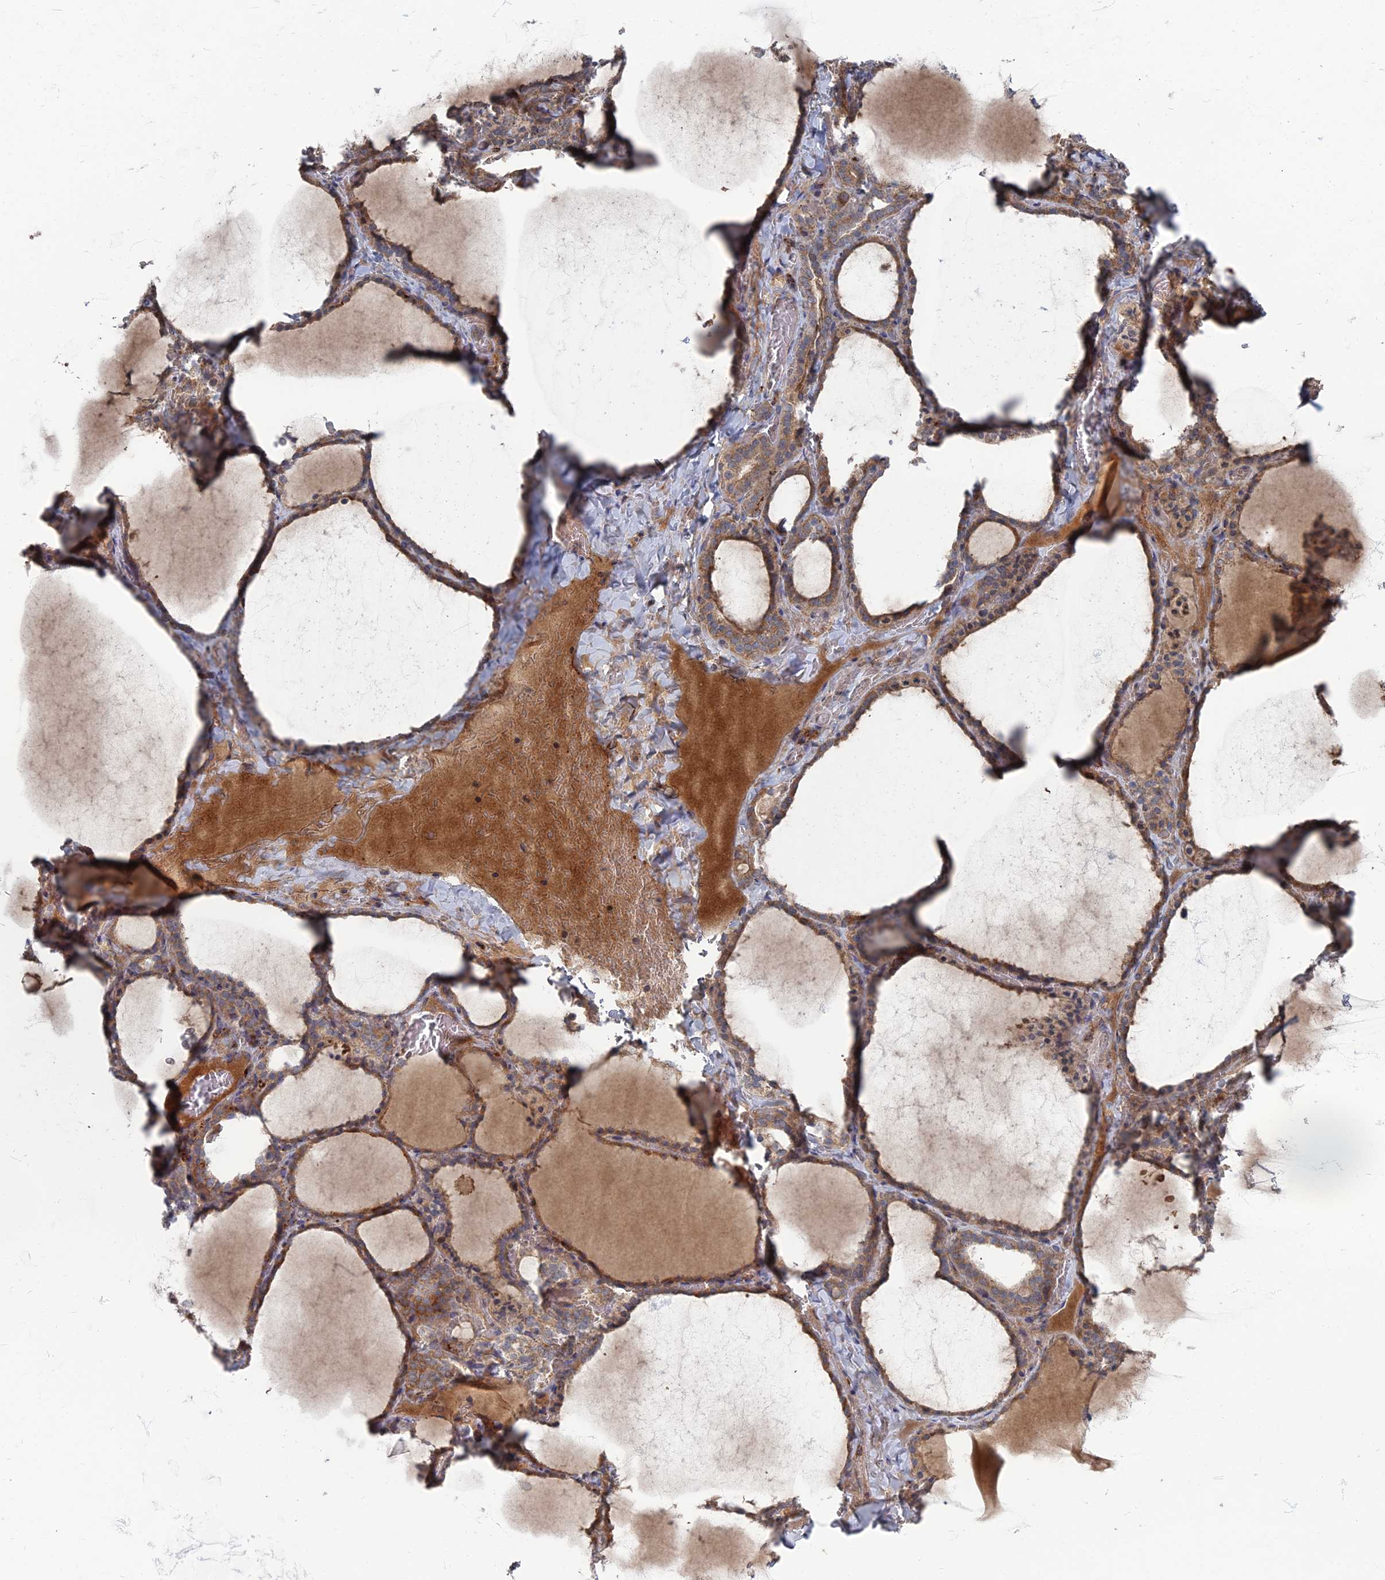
{"staining": {"intensity": "moderate", "quantity": ">75%", "location": "cytoplasmic/membranous"}, "tissue": "thyroid gland", "cell_type": "Glandular cells", "image_type": "normal", "snomed": [{"axis": "morphology", "description": "Normal tissue, NOS"}, {"axis": "topography", "description": "Thyroid gland"}], "caption": "A histopathology image of thyroid gland stained for a protein shows moderate cytoplasmic/membranous brown staining in glandular cells. (DAB (3,3'-diaminobenzidine) IHC with brightfield microscopy, high magnification).", "gene": "PPCDC", "patient": {"sex": "female", "age": 39}}